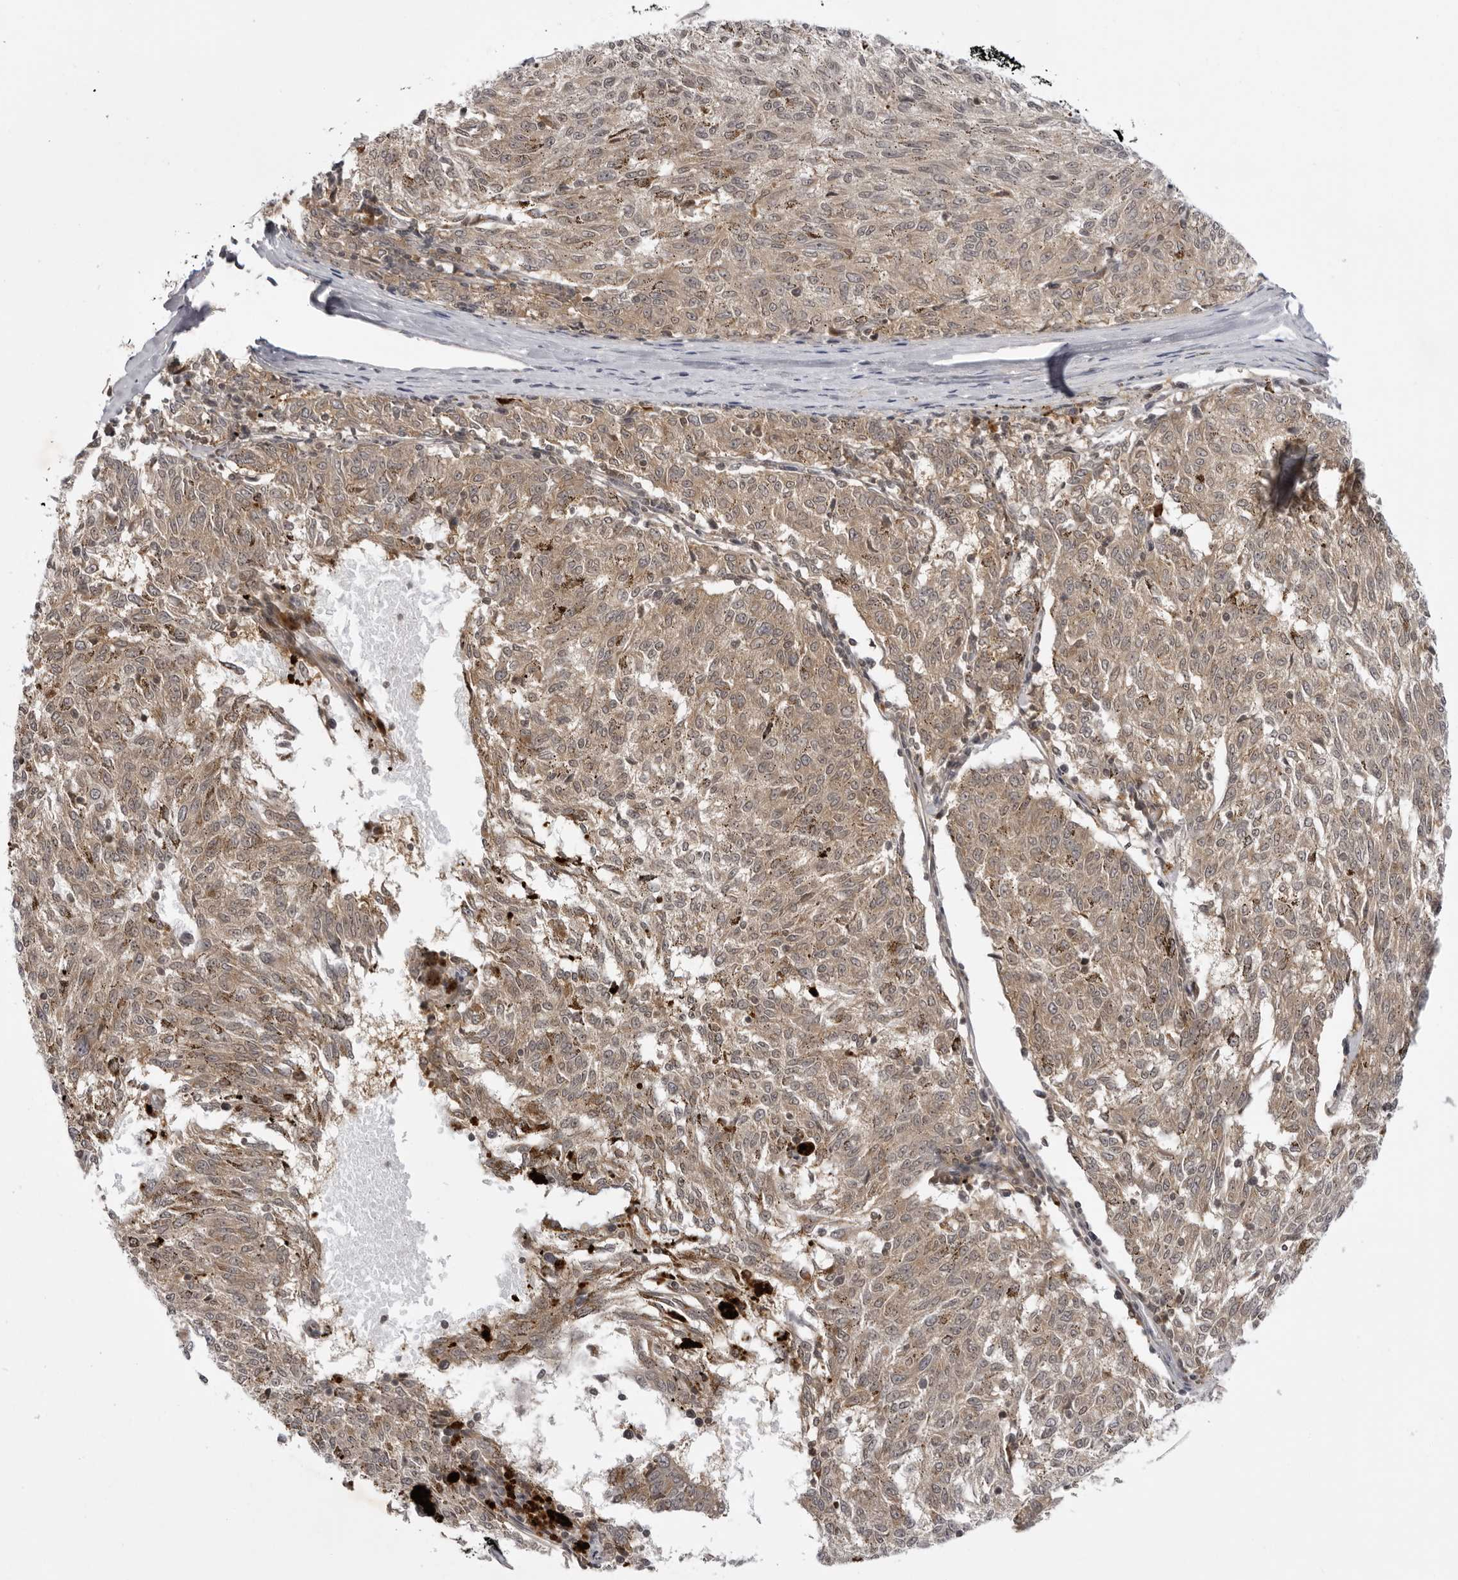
{"staining": {"intensity": "weak", "quantity": ">75%", "location": "cytoplasmic/membranous"}, "tissue": "melanoma", "cell_type": "Tumor cells", "image_type": "cancer", "snomed": [{"axis": "morphology", "description": "Malignant melanoma, NOS"}, {"axis": "topography", "description": "Skin"}], "caption": "Human malignant melanoma stained for a protein (brown) shows weak cytoplasmic/membranous positive positivity in about >75% of tumor cells.", "gene": "USP43", "patient": {"sex": "female", "age": 72}}